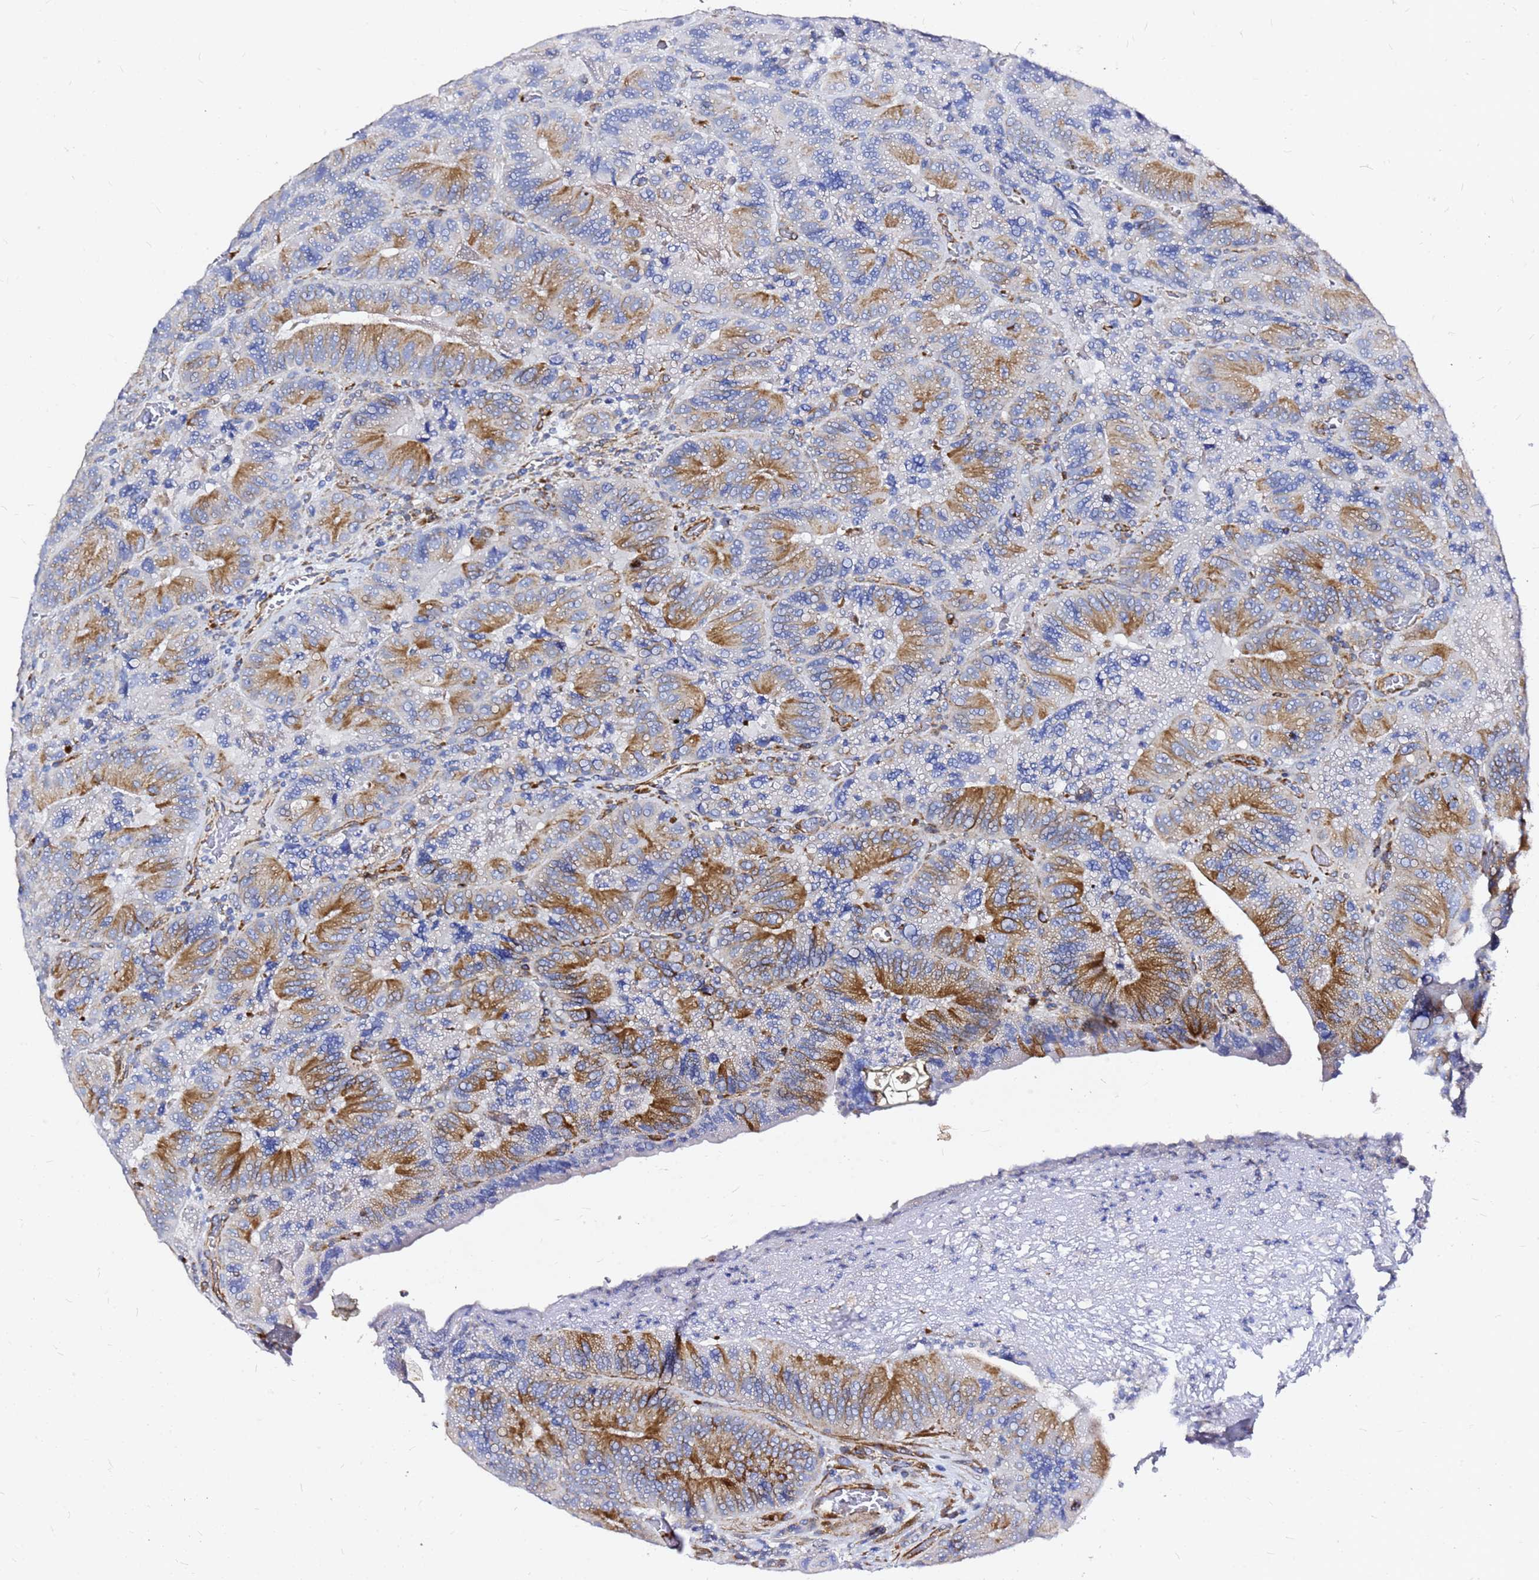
{"staining": {"intensity": "moderate", "quantity": "25%-75%", "location": "cytoplasmic/membranous"}, "tissue": "colorectal cancer", "cell_type": "Tumor cells", "image_type": "cancer", "snomed": [{"axis": "morphology", "description": "Adenocarcinoma, NOS"}, {"axis": "topography", "description": "Colon"}], "caption": "IHC photomicrograph of neoplastic tissue: human colorectal cancer (adenocarcinoma) stained using IHC demonstrates medium levels of moderate protein expression localized specifically in the cytoplasmic/membranous of tumor cells, appearing as a cytoplasmic/membranous brown color.", "gene": "TUBA8", "patient": {"sex": "female", "age": 86}}